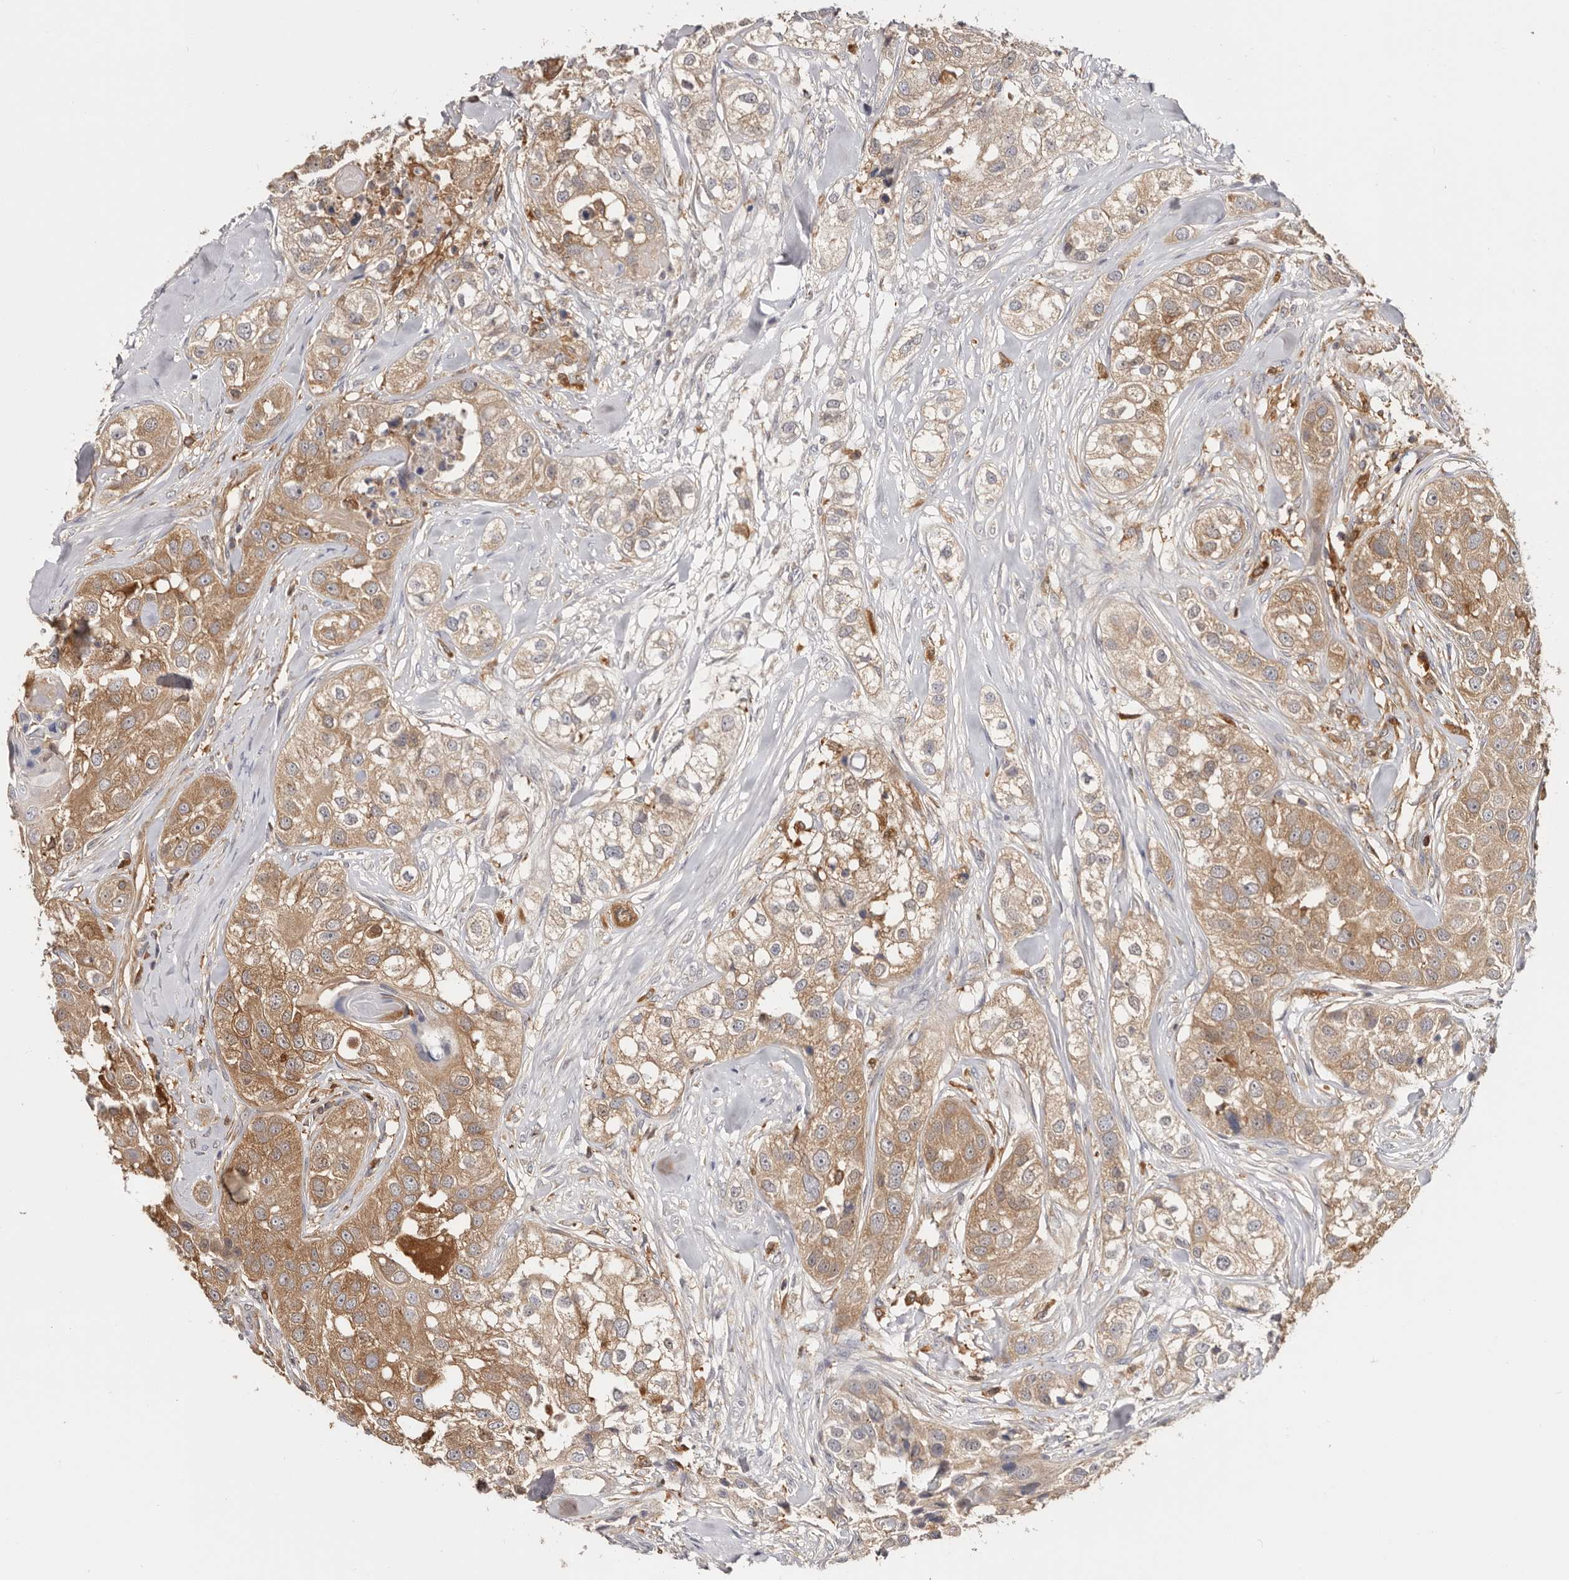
{"staining": {"intensity": "moderate", "quantity": ">75%", "location": "cytoplasmic/membranous"}, "tissue": "head and neck cancer", "cell_type": "Tumor cells", "image_type": "cancer", "snomed": [{"axis": "morphology", "description": "Normal tissue, NOS"}, {"axis": "morphology", "description": "Squamous cell carcinoma, NOS"}, {"axis": "topography", "description": "Skeletal muscle"}, {"axis": "topography", "description": "Head-Neck"}], "caption": "Head and neck squamous cell carcinoma stained with a protein marker exhibits moderate staining in tumor cells.", "gene": "LAP3", "patient": {"sex": "male", "age": 51}}